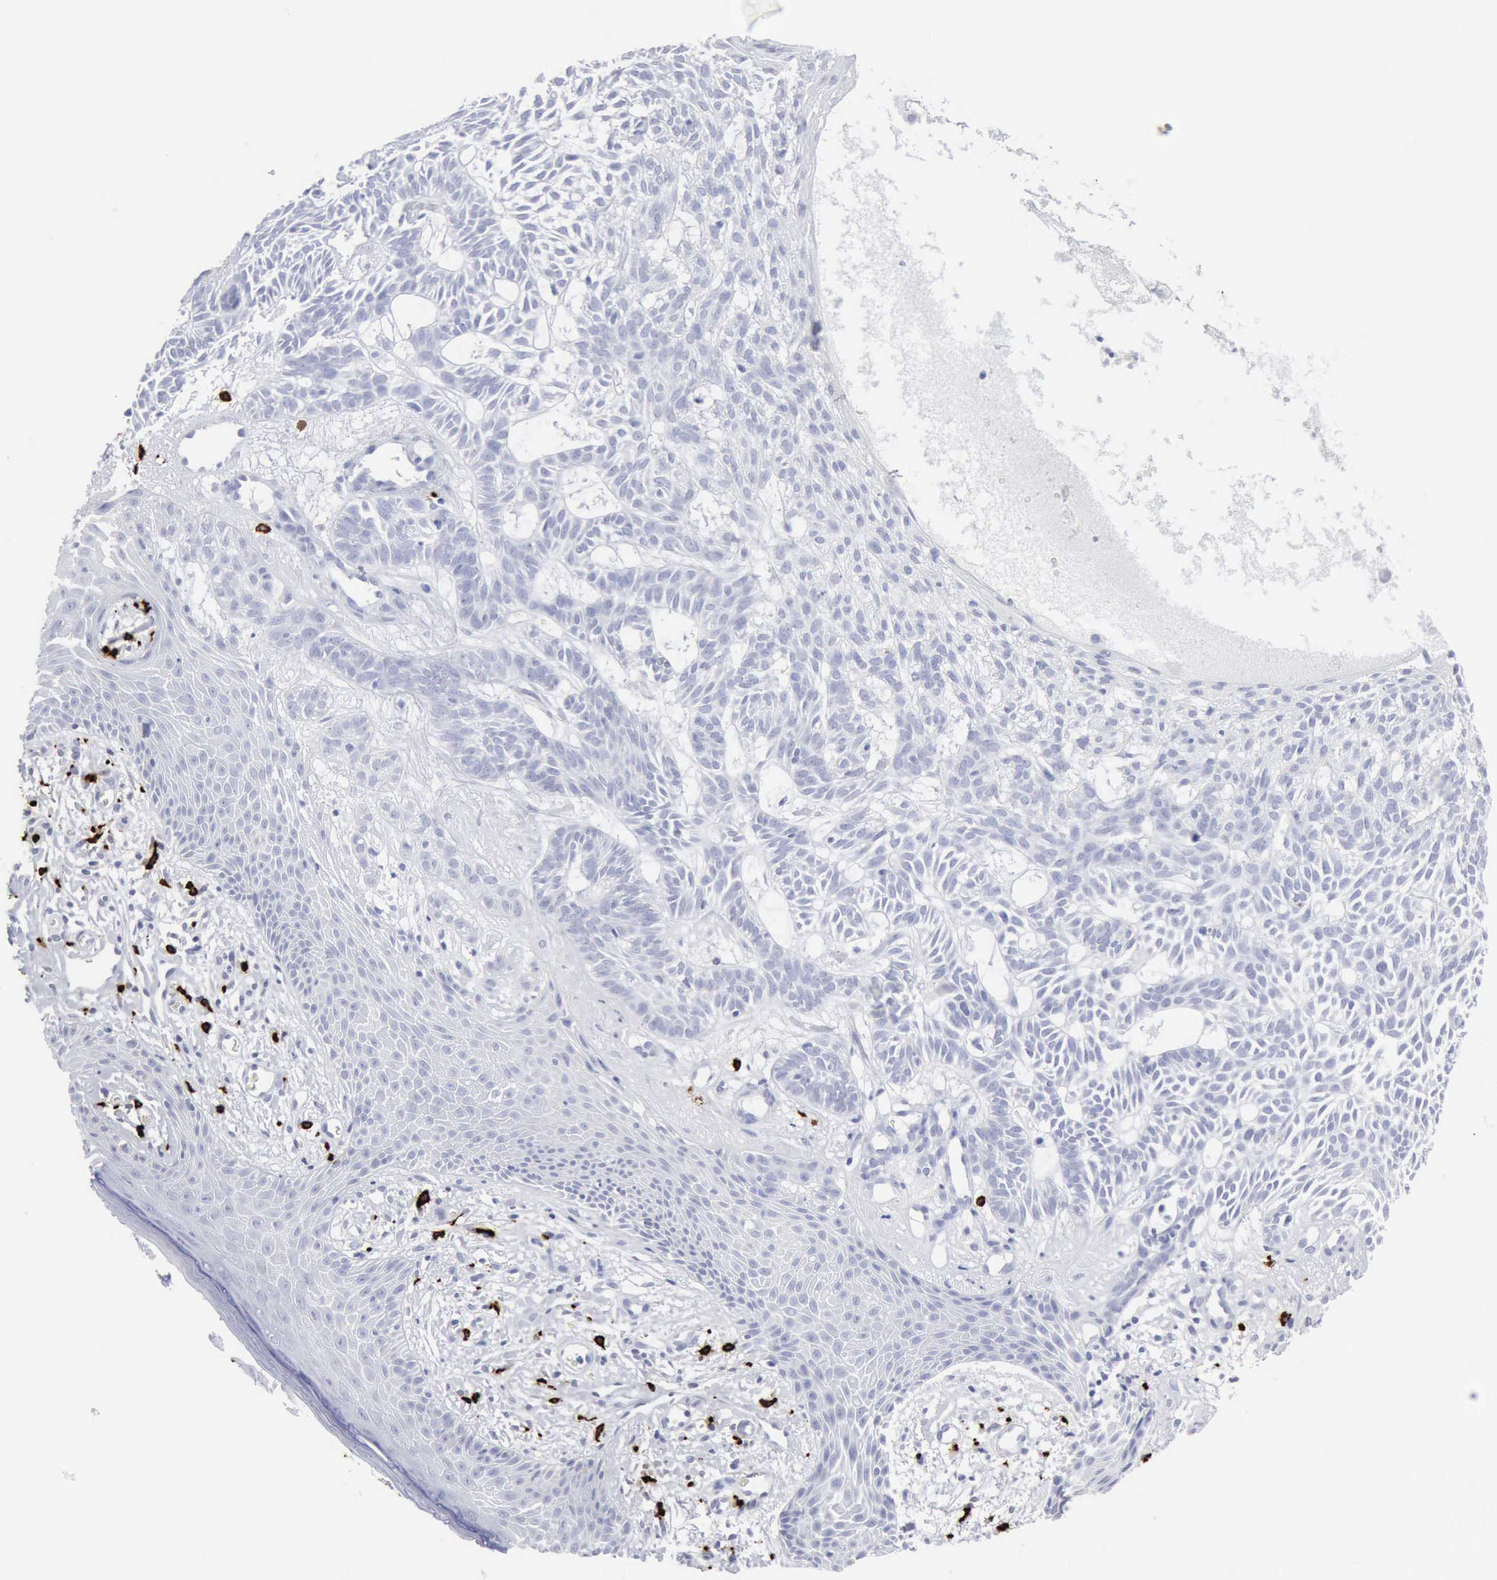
{"staining": {"intensity": "negative", "quantity": "none", "location": "none"}, "tissue": "skin cancer", "cell_type": "Tumor cells", "image_type": "cancer", "snomed": [{"axis": "morphology", "description": "Basal cell carcinoma"}, {"axis": "topography", "description": "Skin"}], "caption": "High power microscopy image of an immunohistochemistry (IHC) photomicrograph of skin basal cell carcinoma, revealing no significant expression in tumor cells.", "gene": "CMA1", "patient": {"sex": "male", "age": 75}}